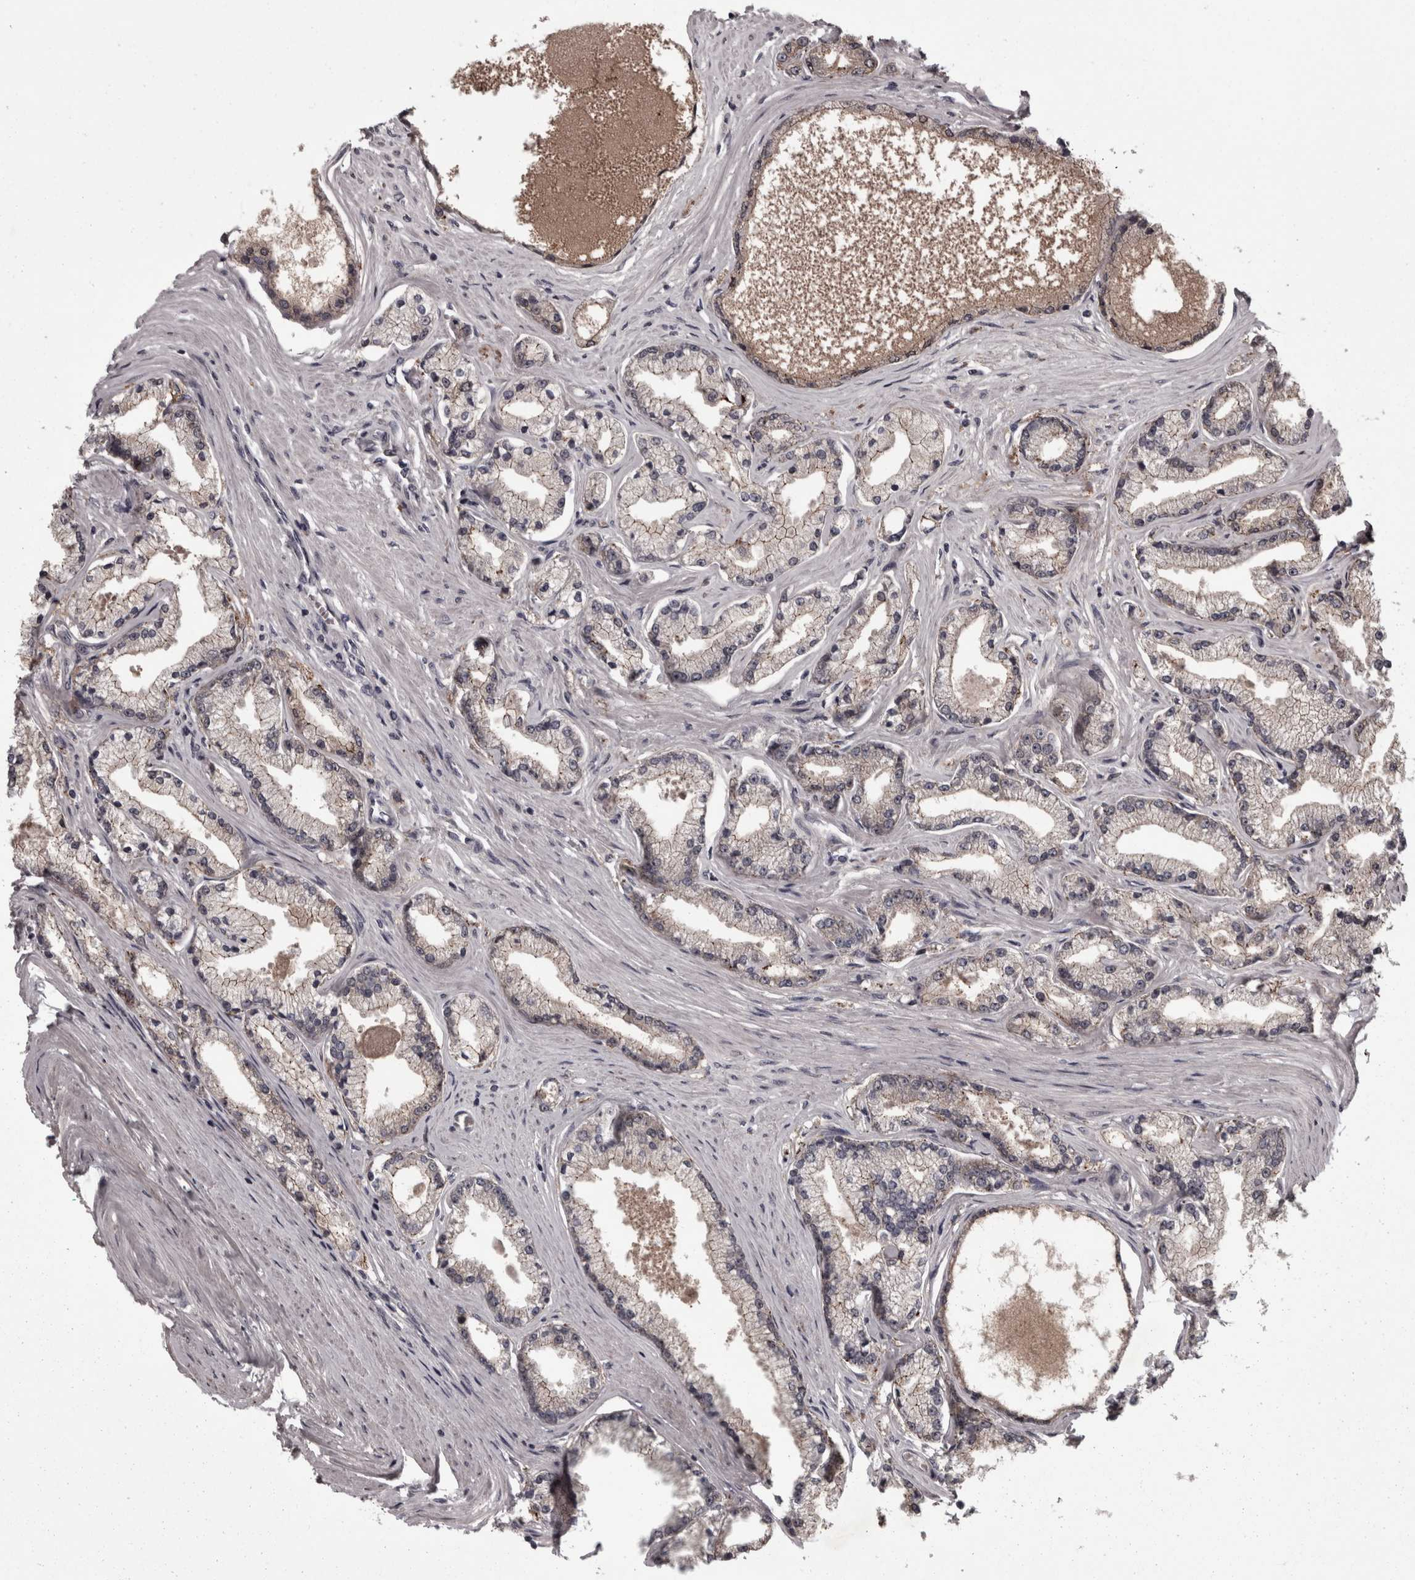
{"staining": {"intensity": "weak", "quantity": "<25%", "location": "cytoplasmic/membranous"}, "tissue": "prostate cancer", "cell_type": "Tumor cells", "image_type": "cancer", "snomed": [{"axis": "morphology", "description": "Adenocarcinoma, High grade"}, {"axis": "topography", "description": "Prostate"}], "caption": "This histopathology image is of prostate adenocarcinoma (high-grade) stained with immunohistochemistry (IHC) to label a protein in brown with the nuclei are counter-stained blue. There is no expression in tumor cells.", "gene": "PCDH17", "patient": {"sex": "male", "age": 71}}